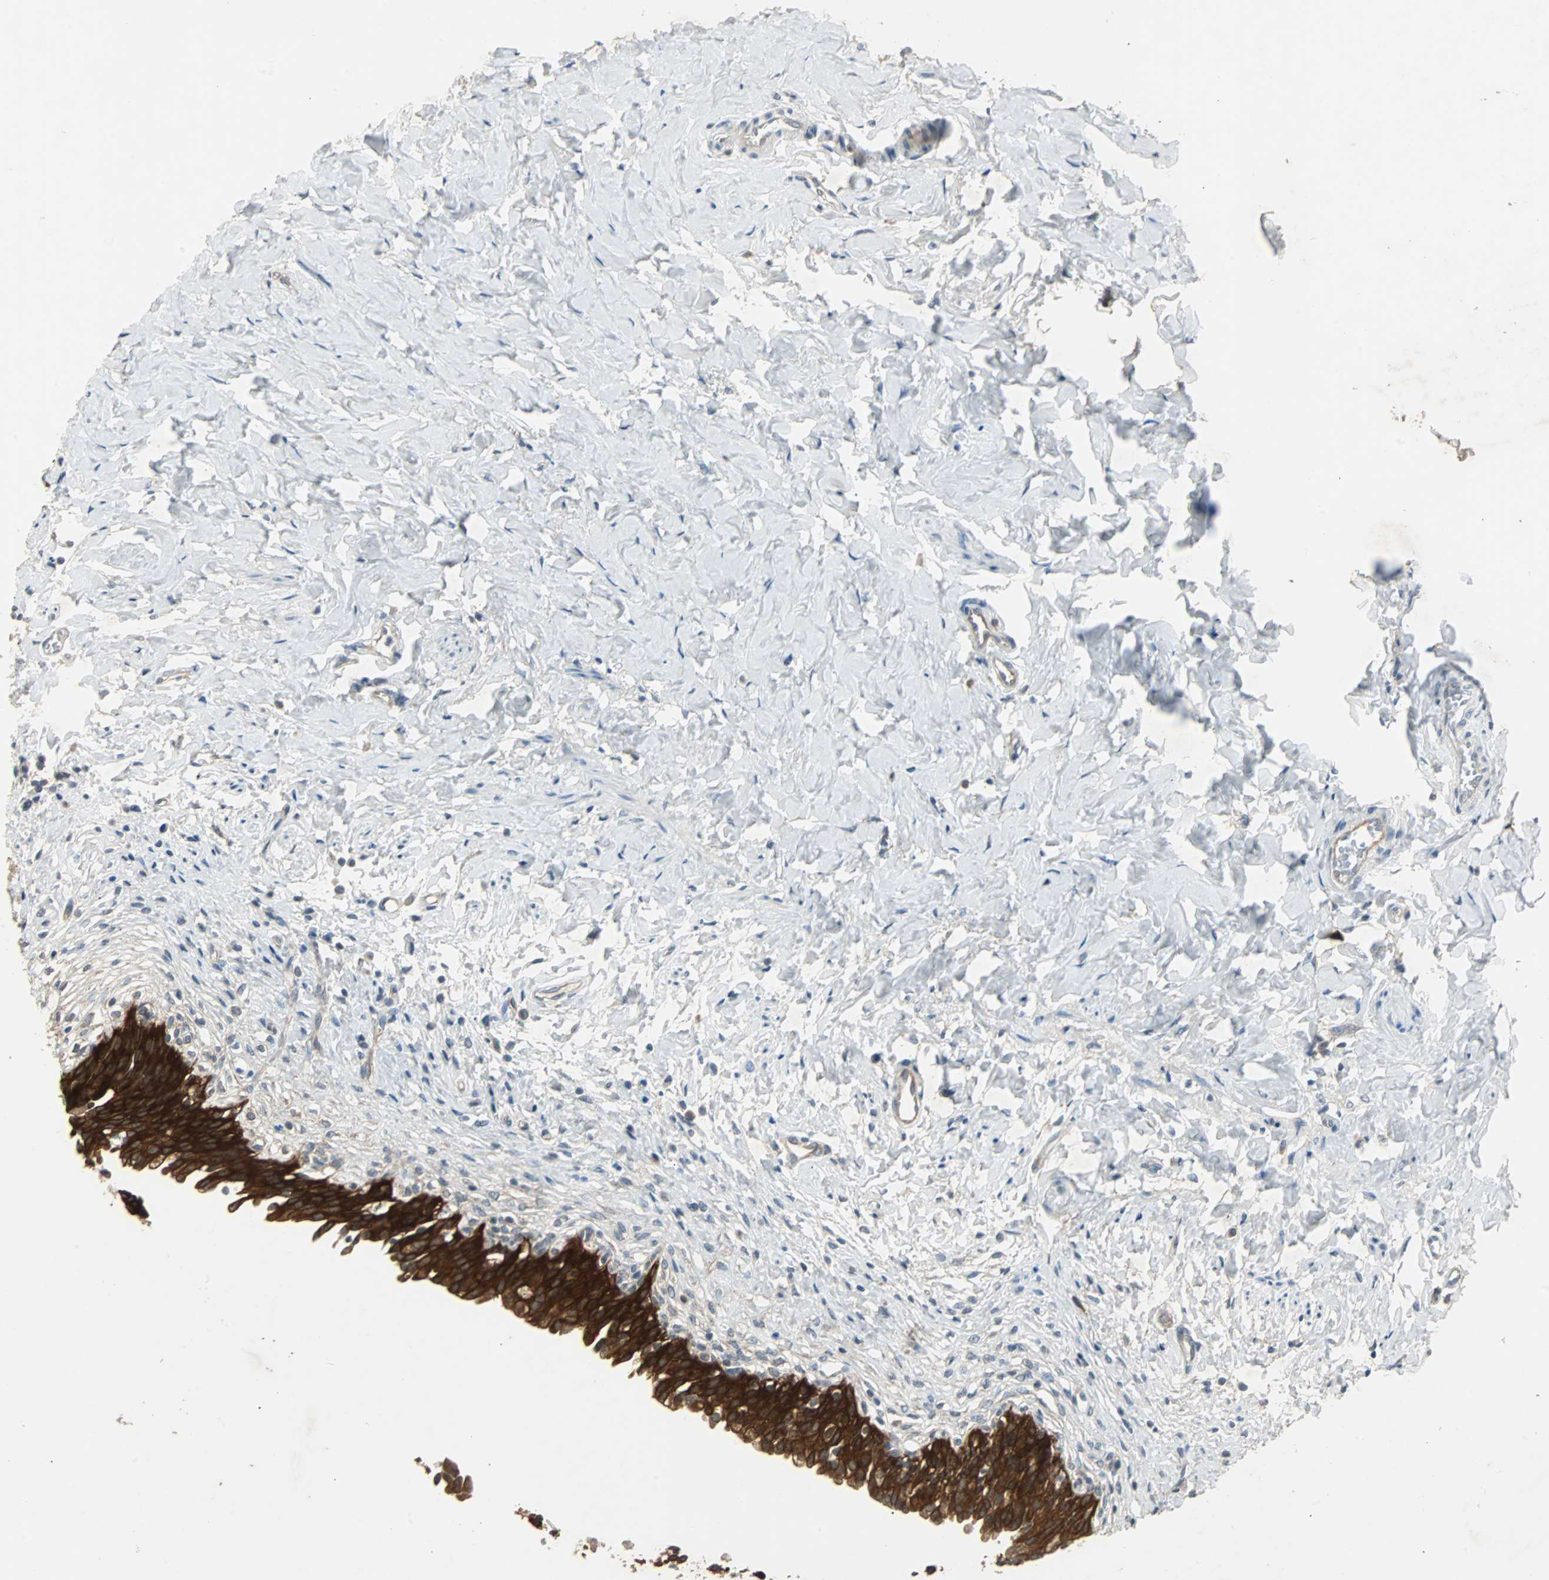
{"staining": {"intensity": "strong", "quantity": ">75%", "location": "cytoplasmic/membranous"}, "tissue": "urinary bladder", "cell_type": "Urothelial cells", "image_type": "normal", "snomed": [{"axis": "morphology", "description": "Normal tissue, NOS"}, {"axis": "morphology", "description": "Inflammation, NOS"}, {"axis": "topography", "description": "Urinary bladder"}], "caption": "A high-resolution image shows immunohistochemistry staining of unremarkable urinary bladder, which shows strong cytoplasmic/membranous positivity in about >75% of urothelial cells. The staining is performed using DAB (3,3'-diaminobenzidine) brown chromogen to label protein expression. The nuclei are counter-stained blue using hematoxylin.", "gene": "CMC2", "patient": {"sex": "female", "age": 80}}